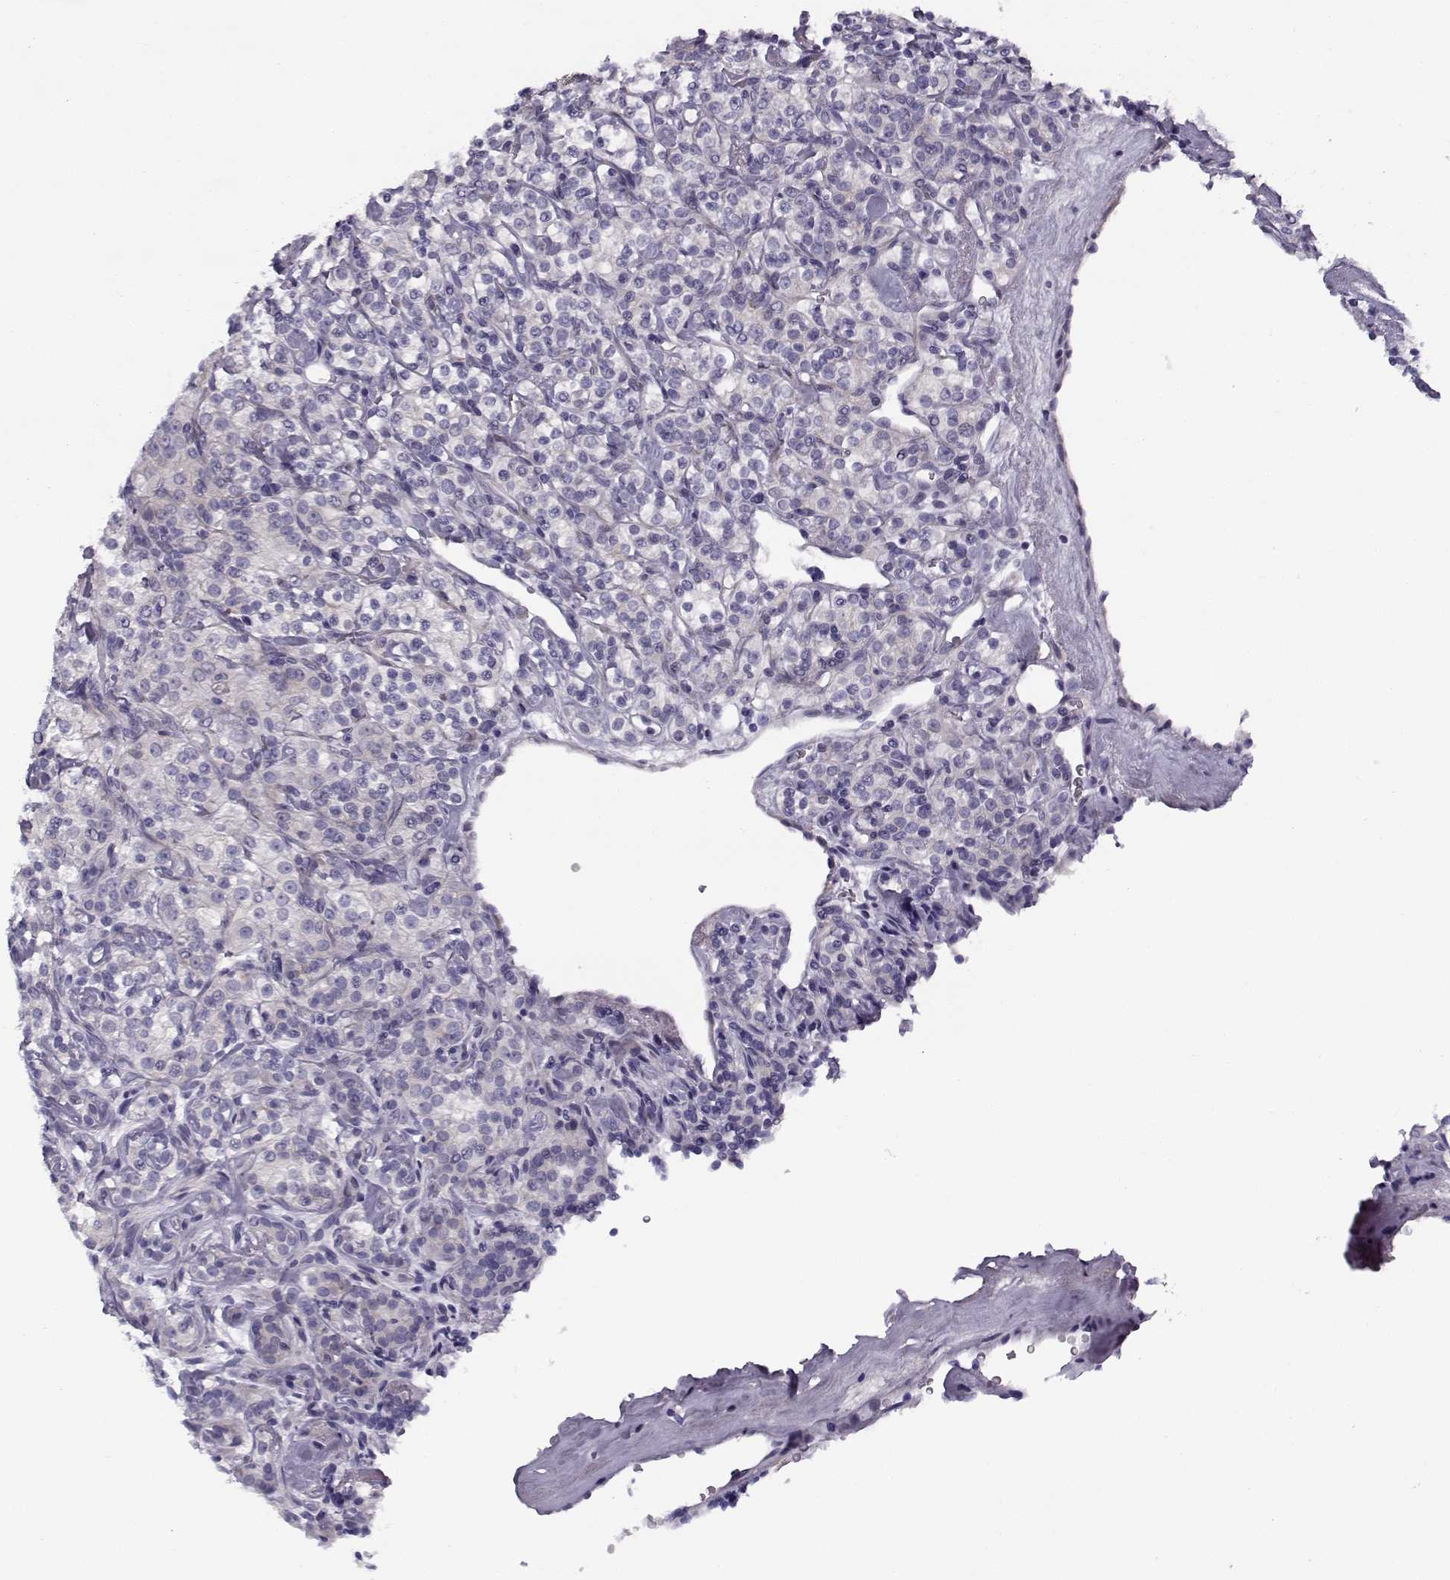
{"staining": {"intensity": "negative", "quantity": "none", "location": "none"}, "tissue": "renal cancer", "cell_type": "Tumor cells", "image_type": "cancer", "snomed": [{"axis": "morphology", "description": "Adenocarcinoma, NOS"}, {"axis": "topography", "description": "Kidney"}], "caption": "The IHC image has no significant positivity in tumor cells of renal adenocarcinoma tissue.", "gene": "CREB3L3", "patient": {"sex": "male", "age": 77}}